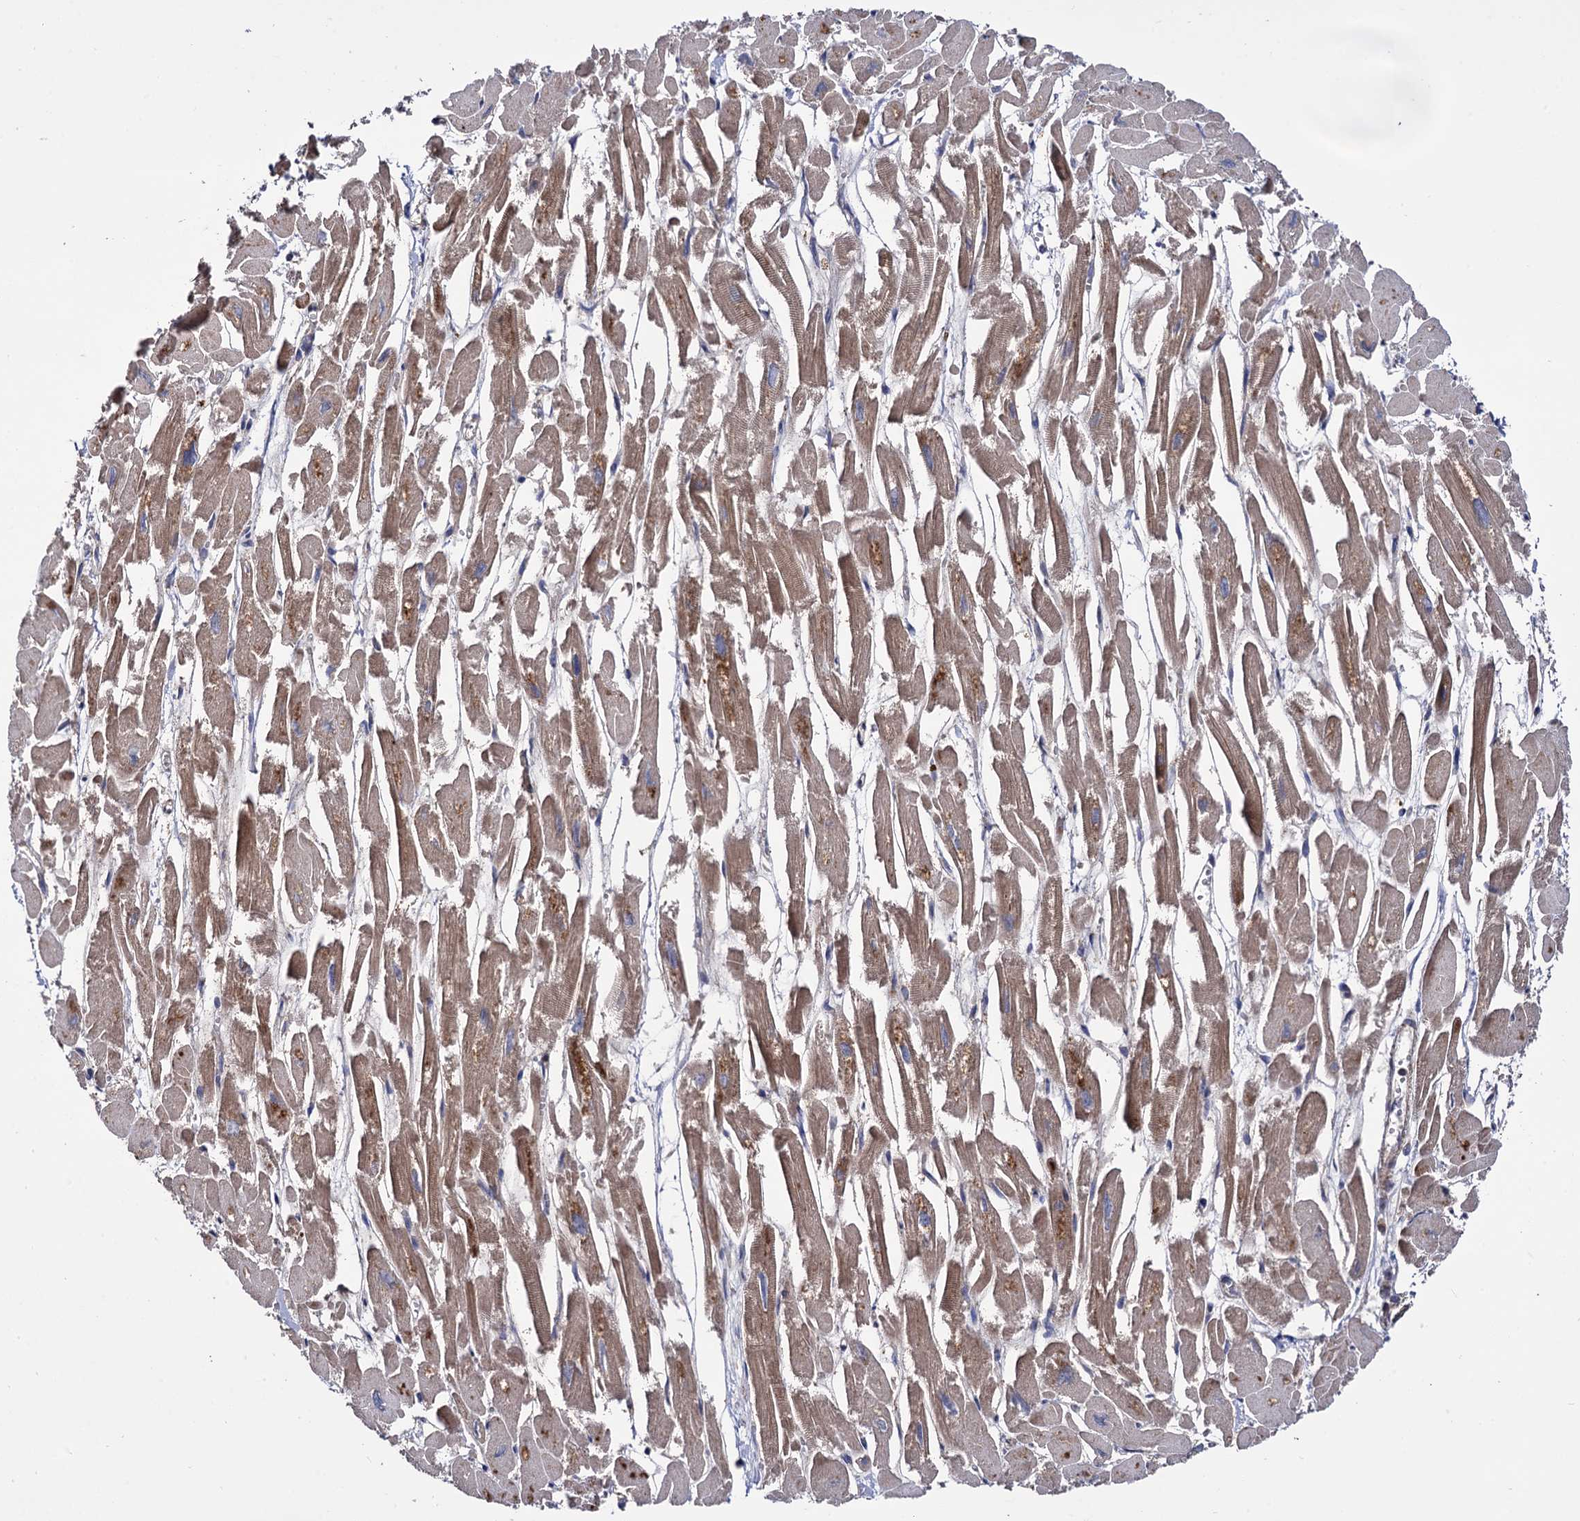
{"staining": {"intensity": "moderate", "quantity": ">75%", "location": "cytoplasmic/membranous"}, "tissue": "heart muscle", "cell_type": "Cardiomyocytes", "image_type": "normal", "snomed": [{"axis": "morphology", "description": "Normal tissue, NOS"}, {"axis": "topography", "description": "Heart"}], "caption": "Moderate cytoplasmic/membranous staining for a protein is seen in about >75% of cardiomyocytes of normal heart muscle using IHC.", "gene": "IQCH", "patient": {"sex": "male", "age": 54}}